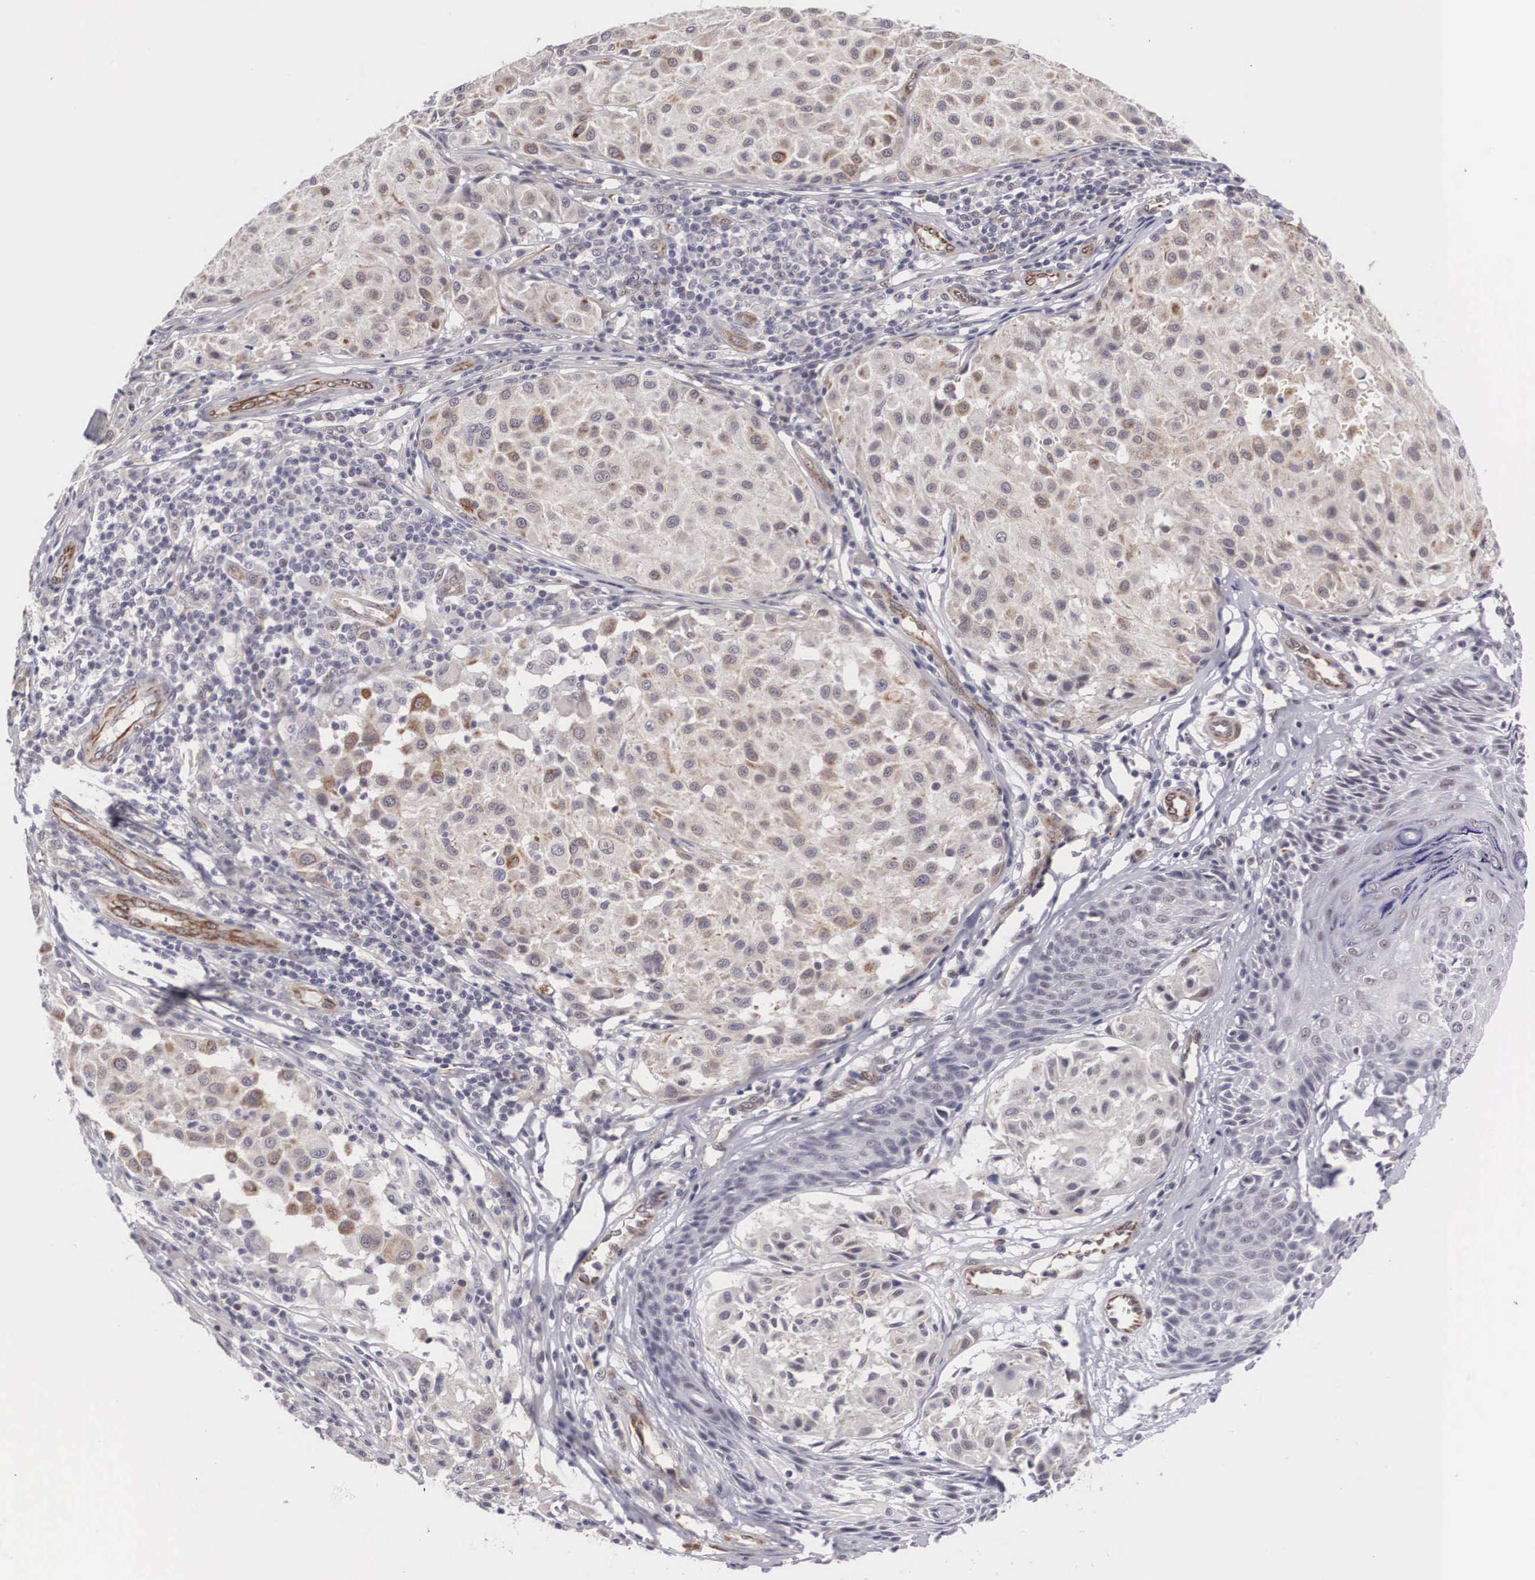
{"staining": {"intensity": "negative", "quantity": "none", "location": "none"}, "tissue": "melanoma", "cell_type": "Tumor cells", "image_type": "cancer", "snomed": [{"axis": "morphology", "description": "Malignant melanoma, NOS"}, {"axis": "topography", "description": "Skin"}], "caption": "DAB (3,3'-diaminobenzidine) immunohistochemical staining of human malignant melanoma displays no significant staining in tumor cells.", "gene": "MORC2", "patient": {"sex": "male", "age": 36}}